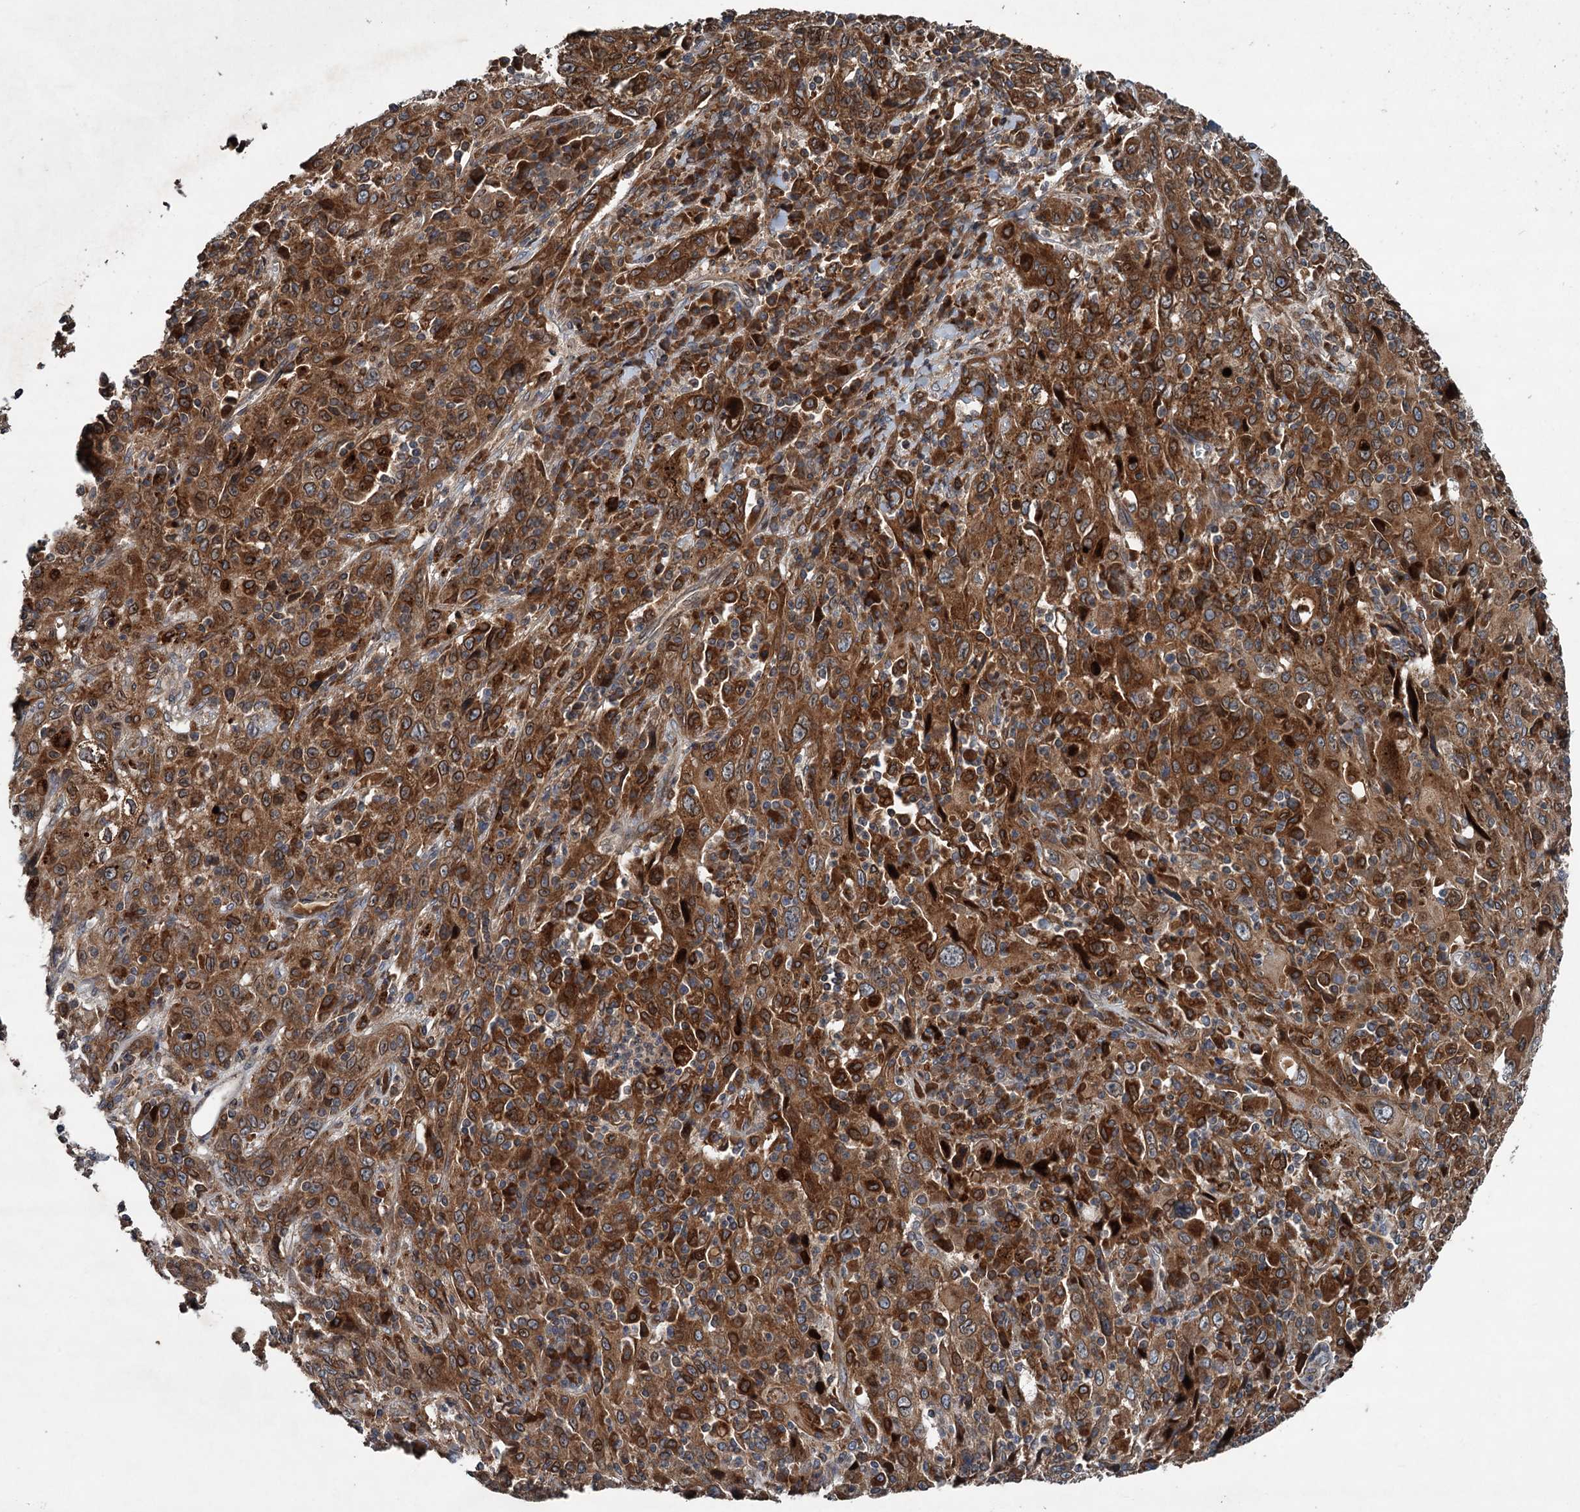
{"staining": {"intensity": "strong", "quantity": ">75%", "location": "cytoplasmic/membranous"}, "tissue": "cervical cancer", "cell_type": "Tumor cells", "image_type": "cancer", "snomed": [{"axis": "morphology", "description": "Squamous cell carcinoma, NOS"}, {"axis": "topography", "description": "Cervix"}], "caption": "Protein expression analysis of cervical cancer reveals strong cytoplasmic/membranous expression in approximately >75% of tumor cells.", "gene": "TAPBPL", "patient": {"sex": "female", "age": 46}}